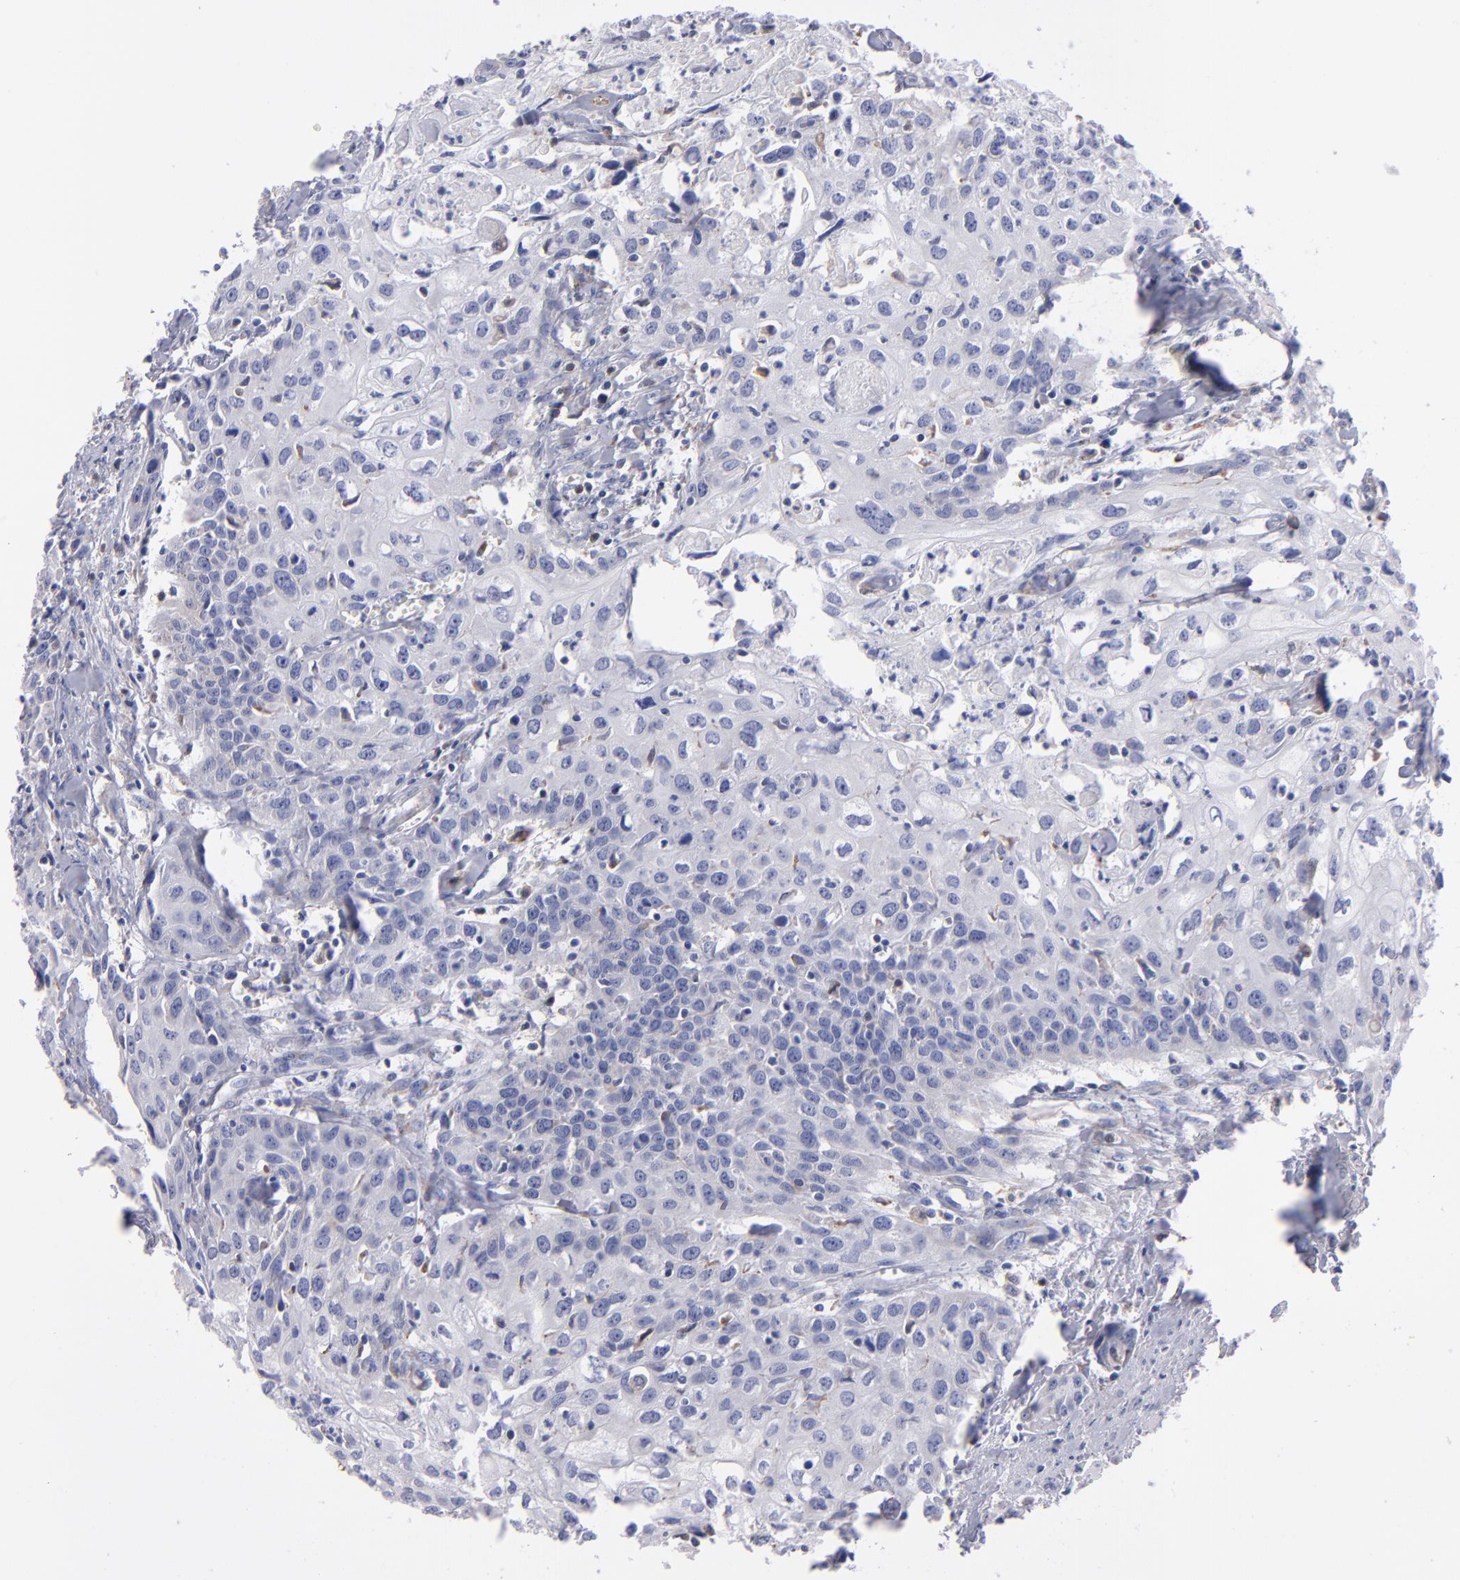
{"staining": {"intensity": "weak", "quantity": "25%-75%", "location": "cytoplasmic/membranous"}, "tissue": "urothelial cancer", "cell_type": "Tumor cells", "image_type": "cancer", "snomed": [{"axis": "morphology", "description": "Urothelial carcinoma, High grade"}, {"axis": "topography", "description": "Urinary bladder"}], "caption": "A micrograph showing weak cytoplasmic/membranous positivity in approximately 25%-75% of tumor cells in urothelial carcinoma (high-grade), as visualized by brown immunohistochemical staining.", "gene": "MFGE8", "patient": {"sex": "male", "age": 54}}